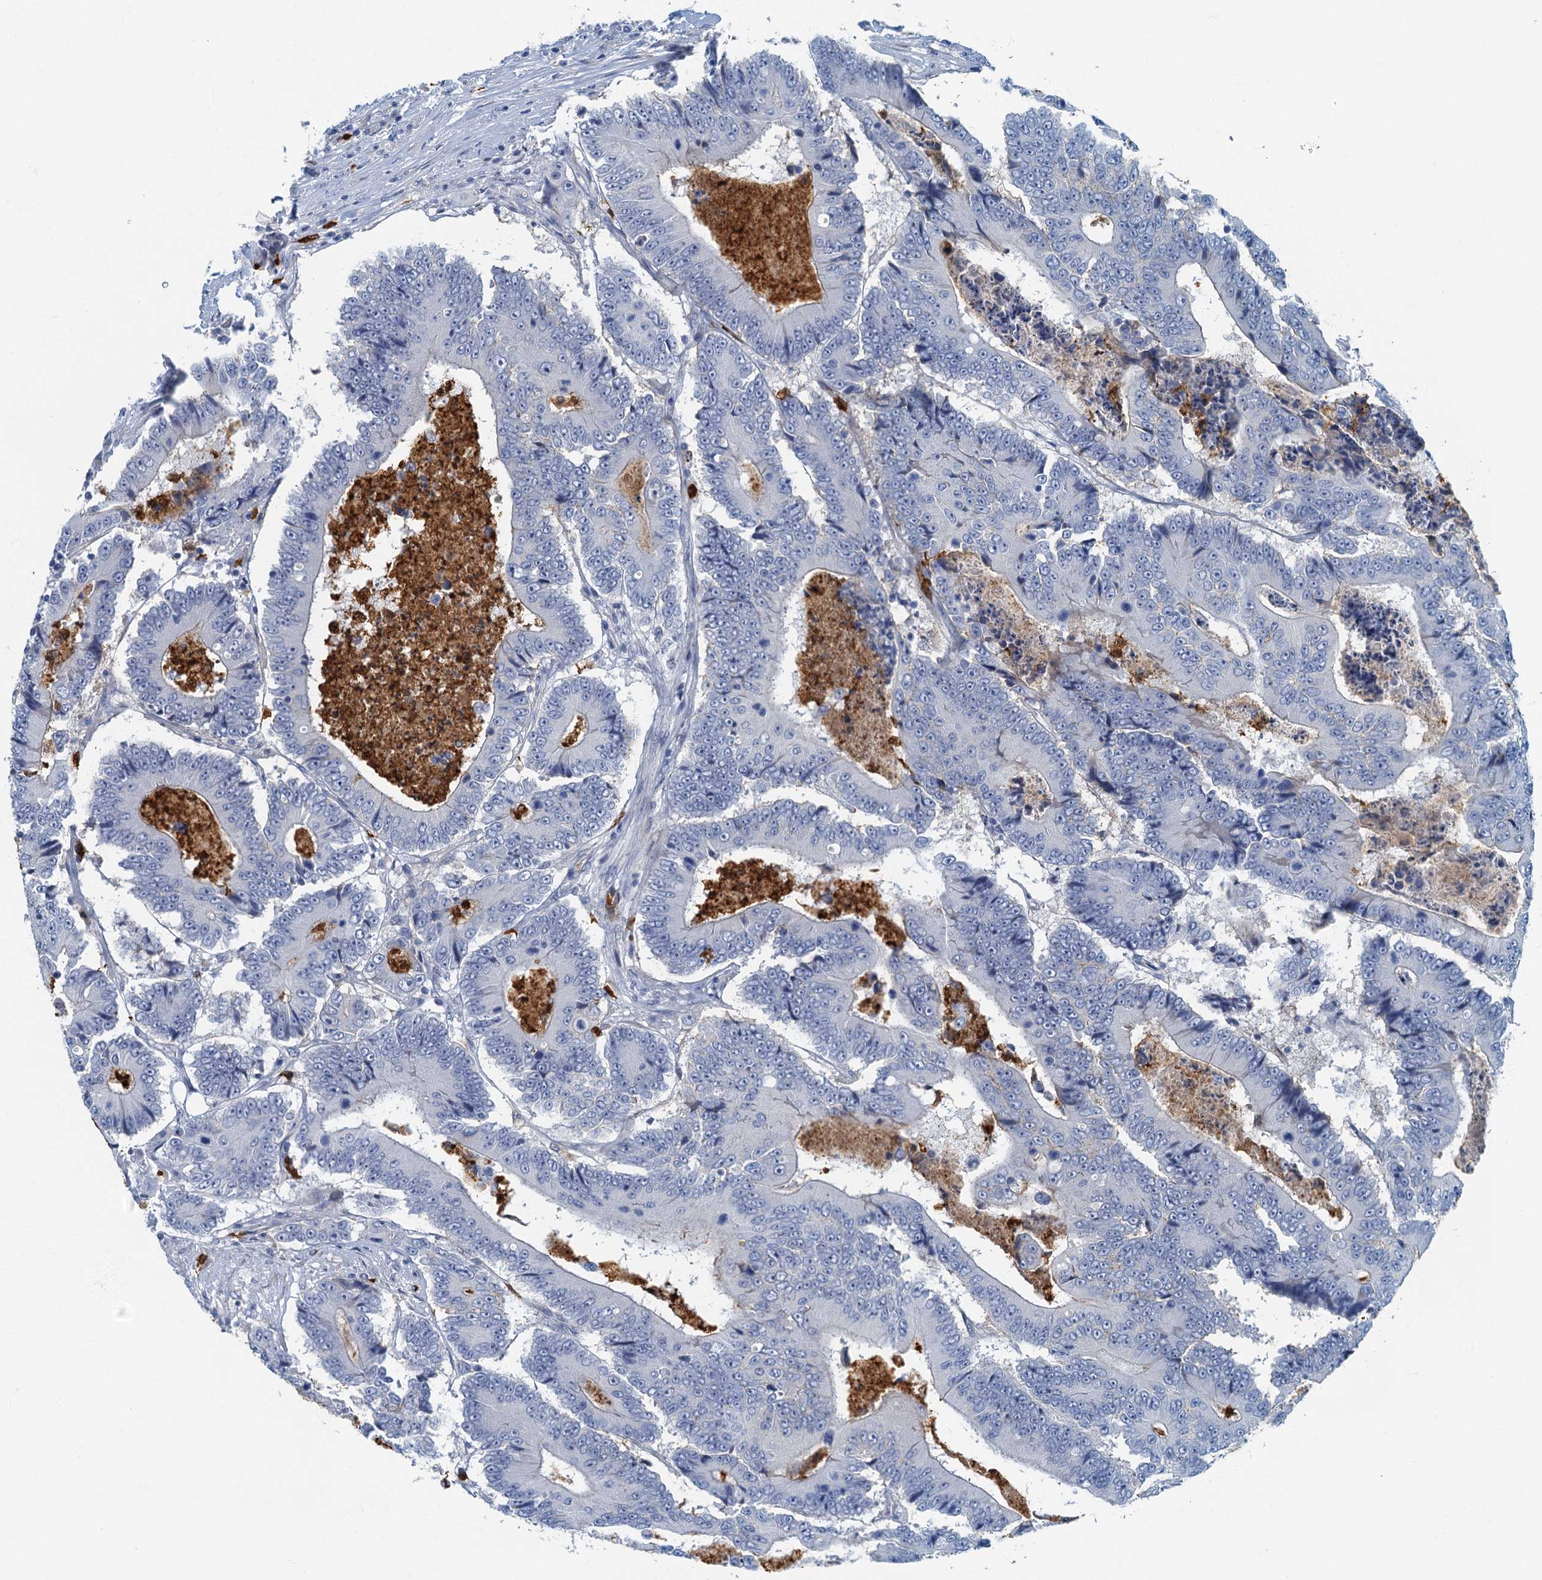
{"staining": {"intensity": "negative", "quantity": "none", "location": "none"}, "tissue": "colorectal cancer", "cell_type": "Tumor cells", "image_type": "cancer", "snomed": [{"axis": "morphology", "description": "Adenocarcinoma, NOS"}, {"axis": "topography", "description": "Colon"}], "caption": "Immunohistochemistry (IHC) photomicrograph of colorectal cancer stained for a protein (brown), which exhibits no expression in tumor cells.", "gene": "ANKDD1A", "patient": {"sex": "male", "age": 83}}